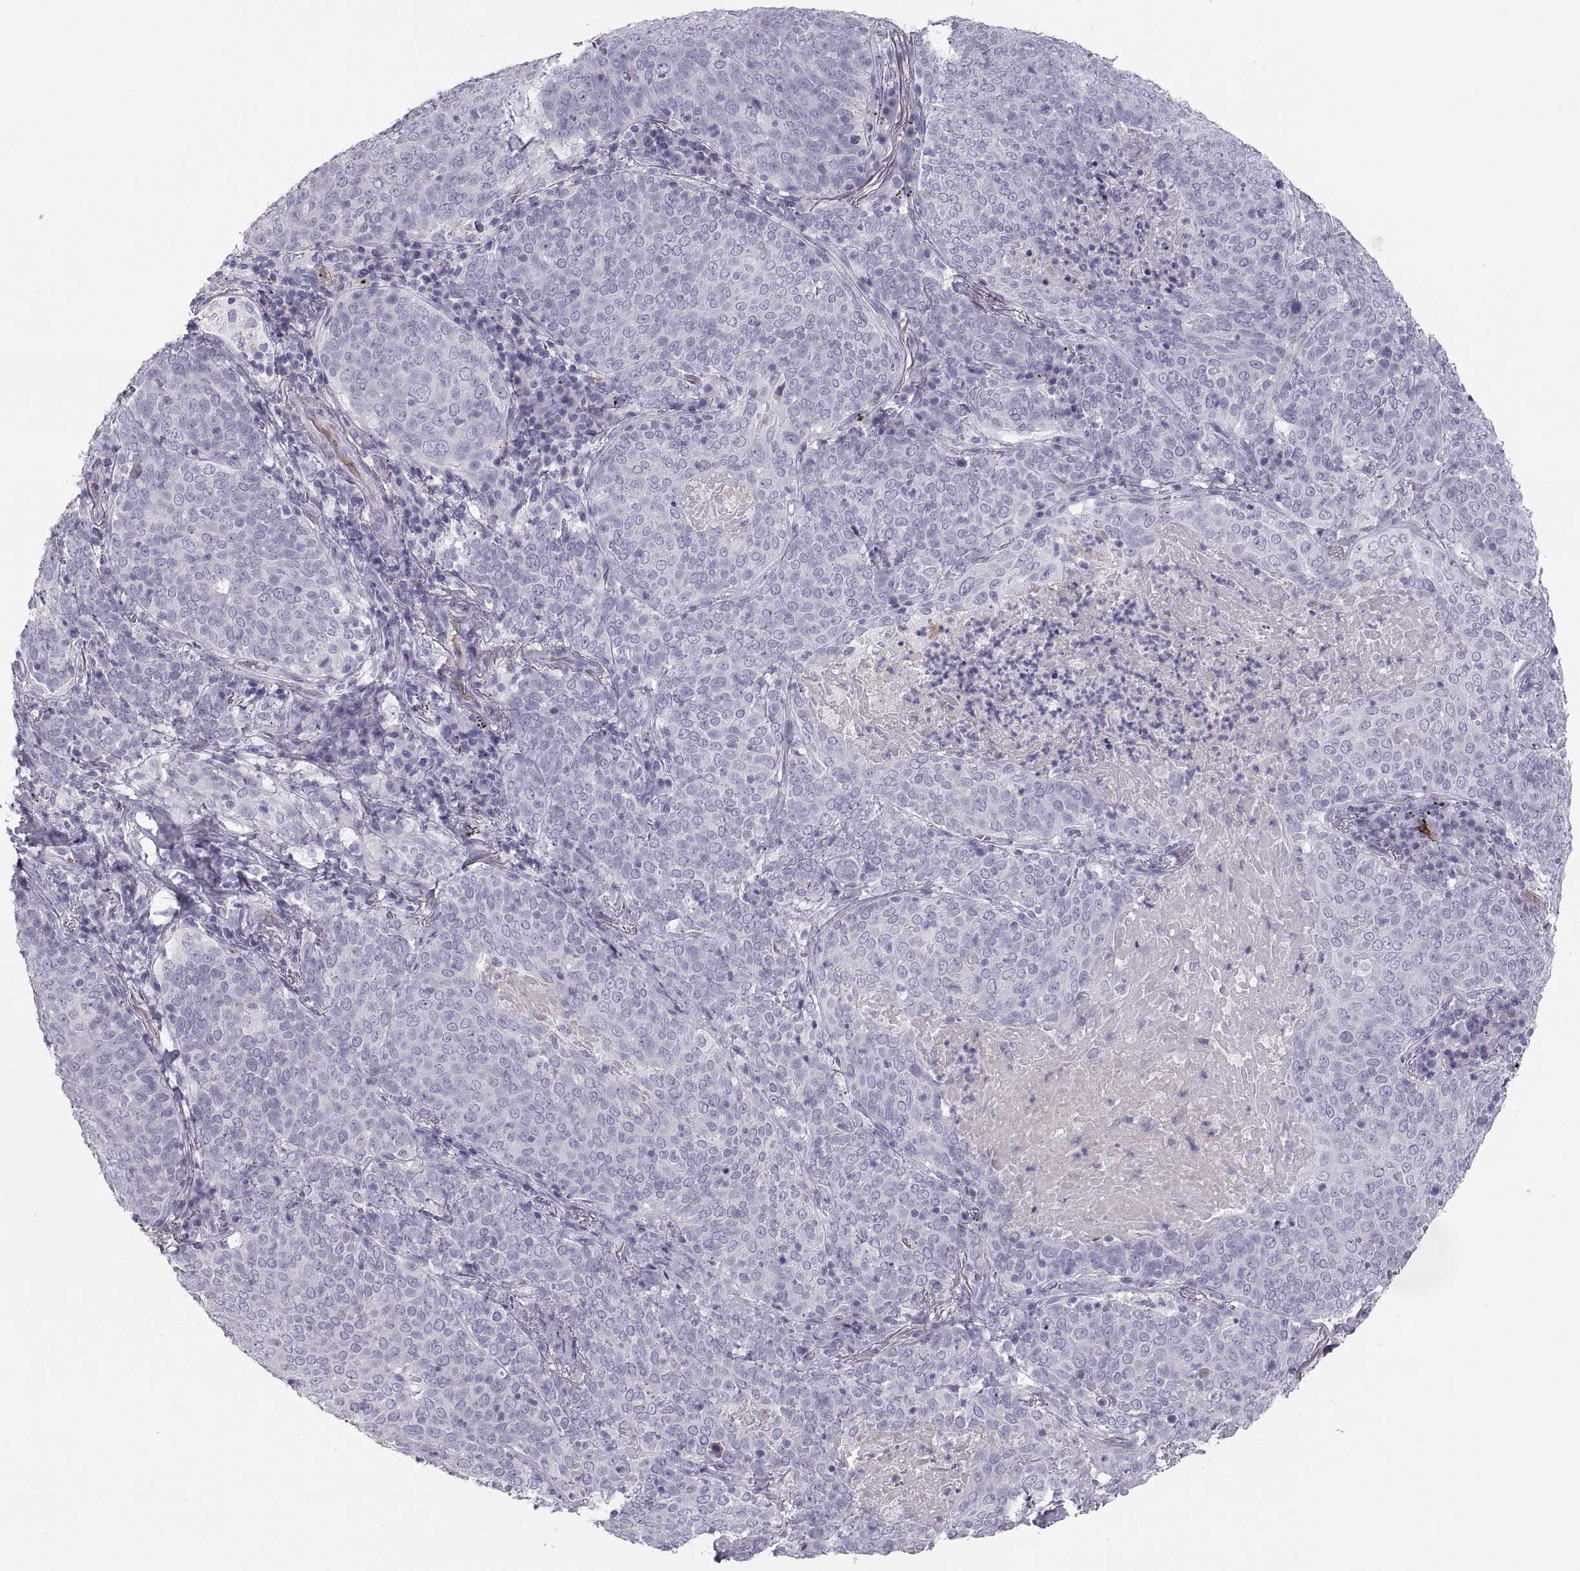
{"staining": {"intensity": "negative", "quantity": "none", "location": "none"}, "tissue": "lung cancer", "cell_type": "Tumor cells", "image_type": "cancer", "snomed": [{"axis": "morphology", "description": "Squamous cell carcinoma, NOS"}, {"axis": "topography", "description": "Lung"}], "caption": "Tumor cells are negative for protein expression in human lung cancer (squamous cell carcinoma).", "gene": "MAGEB2", "patient": {"sex": "male", "age": 82}}